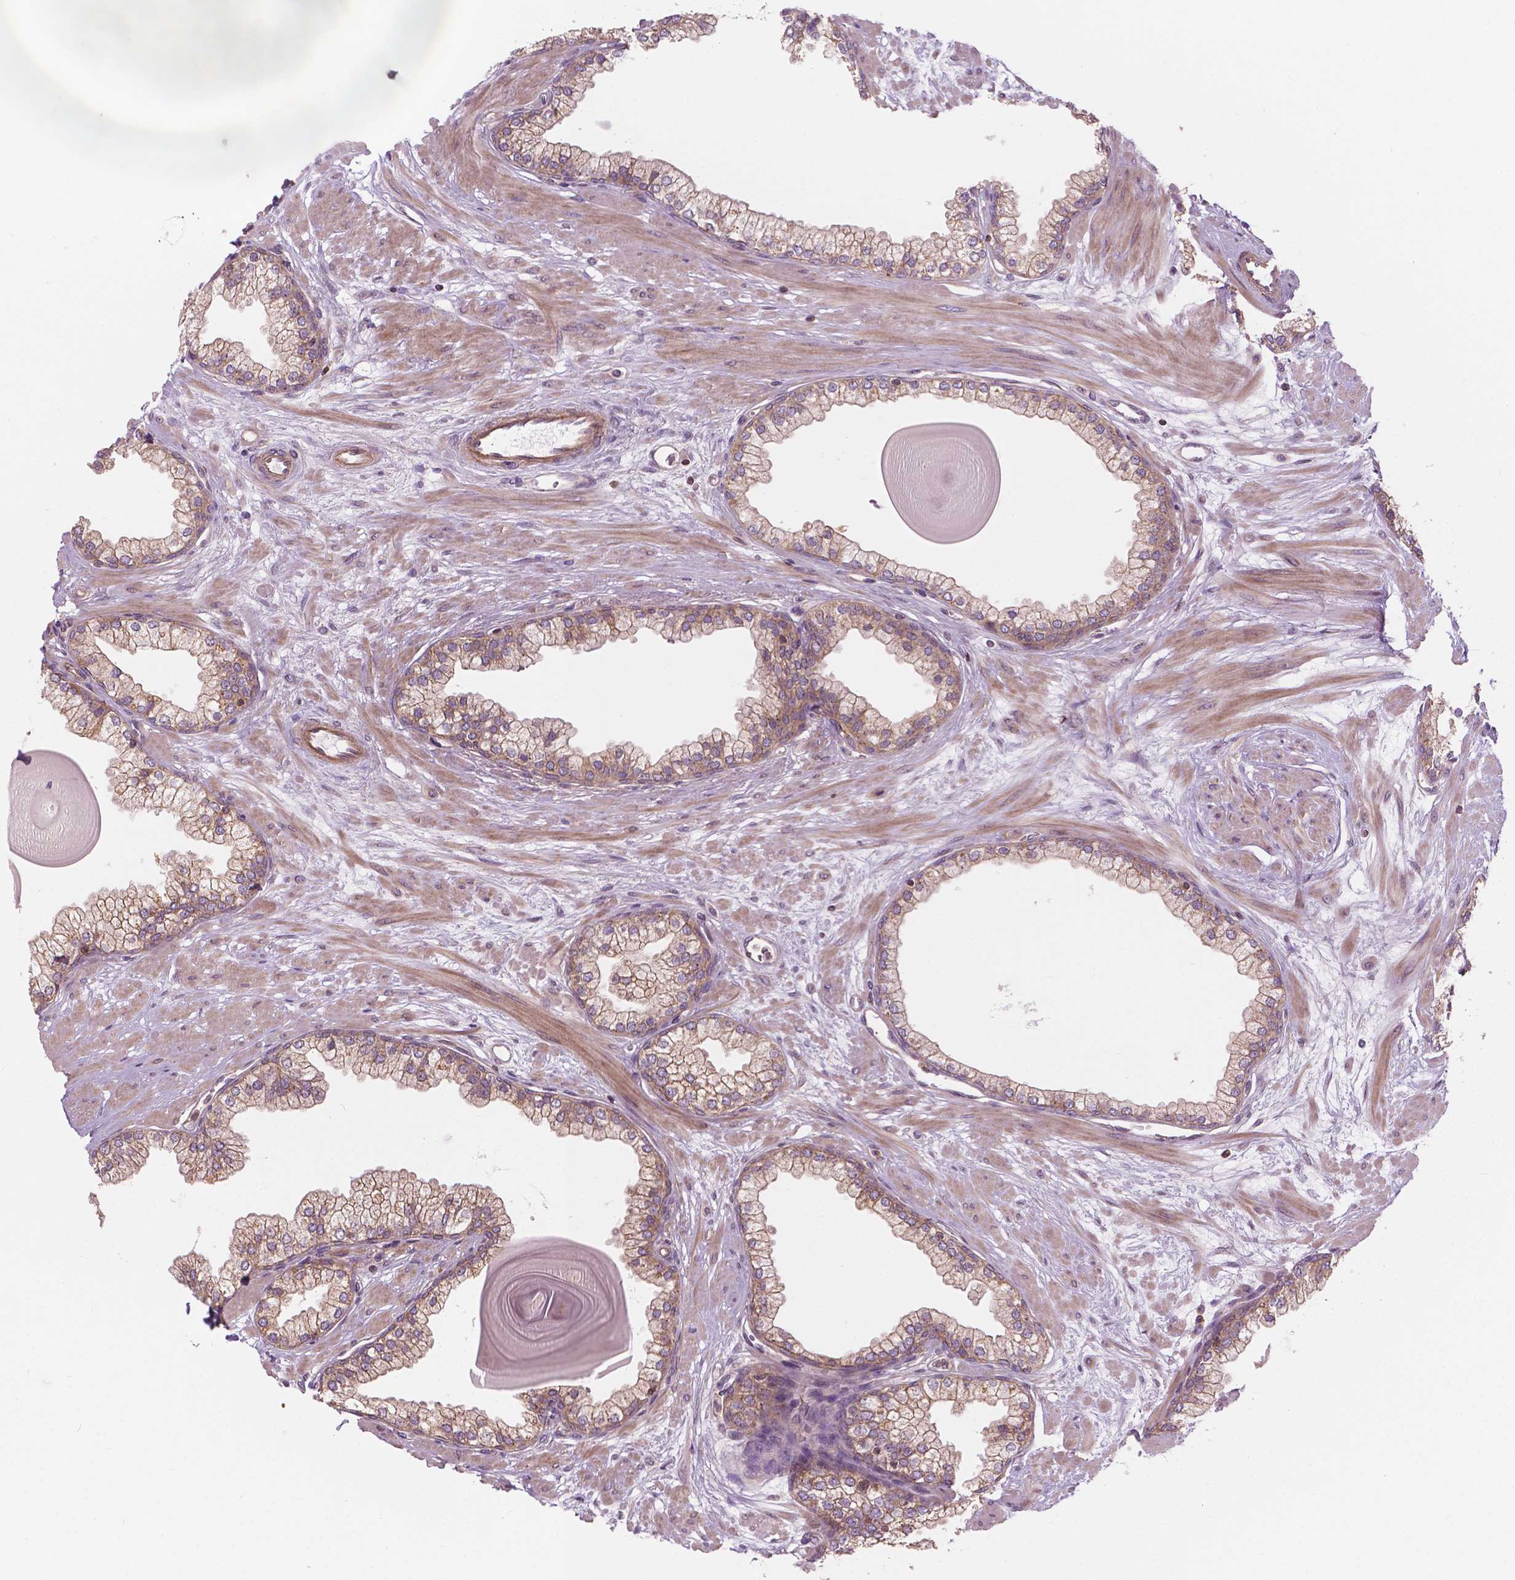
{"staining": {"intensity": "moderate", "quantity": ">75%", "location": "cytoplasmic/membranous"}, "tissue": "prostate", "cell_type": "Glandular cells", "image_type": "normal", "snomed": [{"axis": "morphology", "description": "Normal tissue, NOS"}, {"axis": "topography", "description": "Prostate"}, {"axis": "topography", "description": "Peripheral nerve tissue"}], "caption": "IHC photomicrograph of normal prostate stained for a protein (brown), which exhibits medium levels of moderate cytoplasmic/membranous positivity in about >75% of glandular cells.", "gene": "SURF4", "patient": {"sex": "male", "age": 61}}